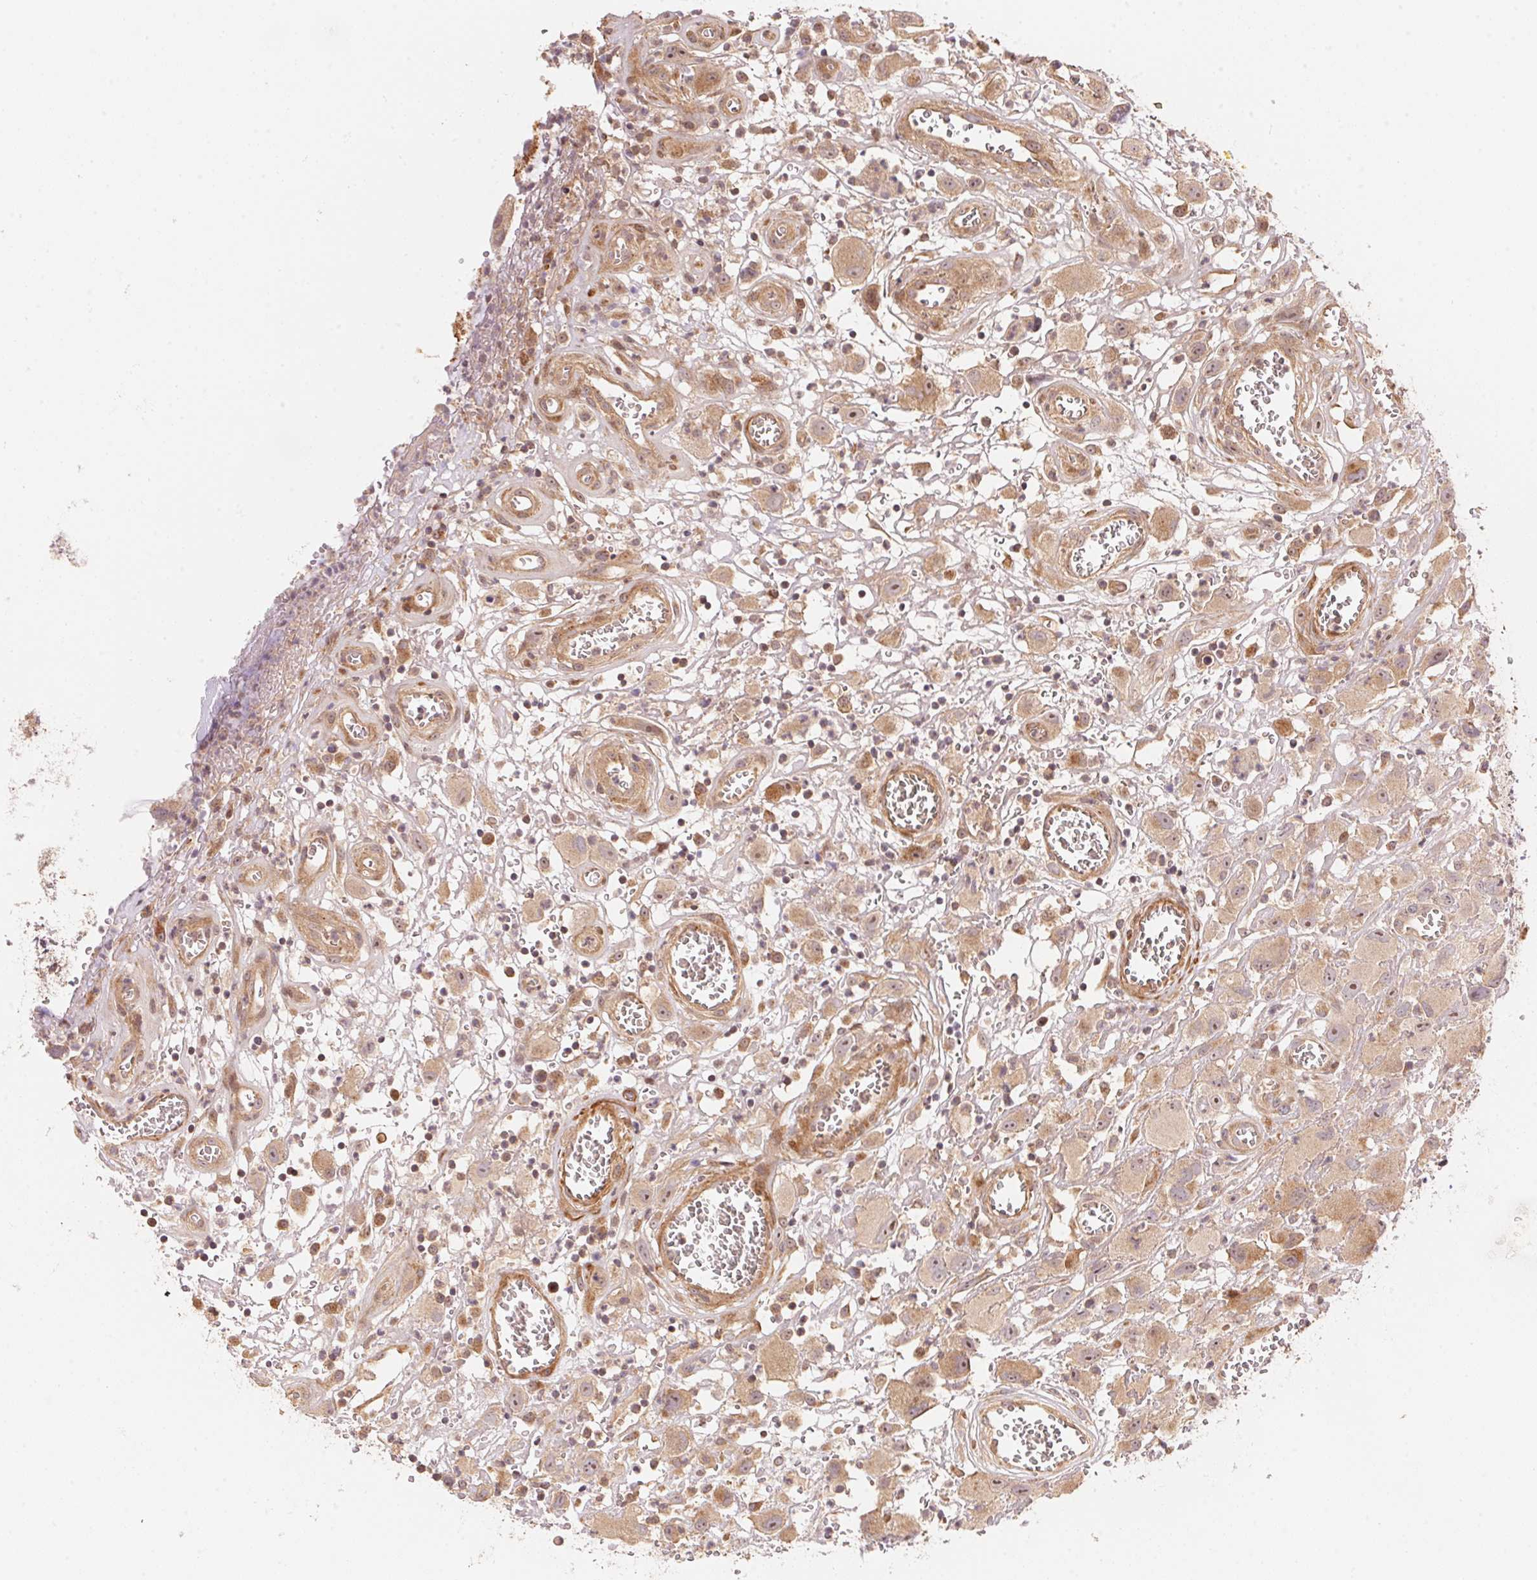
{"staining": {"intensity": "weak", "quantity": ">75%", "location": "cytoplasmic/membranous"}, "tissue": "head and neck cancer", "cell_type": "Tumor cells", "image_type": "cancer", "snomed": [{"axis": "morphology", "description": "Squamous cell carcinoma, NOS"}, {"axis": "morphology", "description": "Squamous cell carcinoma, metastatic, NOS"}, {"axis": "topography", "description": "Oral tissue"}, {"axis": "topography", "description": "Head-Neck"}], "caption": "Tumor cells exhibit low levels of weak cytoplasmic/membranous positivity in approximately >75% of cells in human metastatic squamous cell carcinoma (head and neck).", "gene": "TNIP2", "patient": {"sex": "female", "age": 85}}